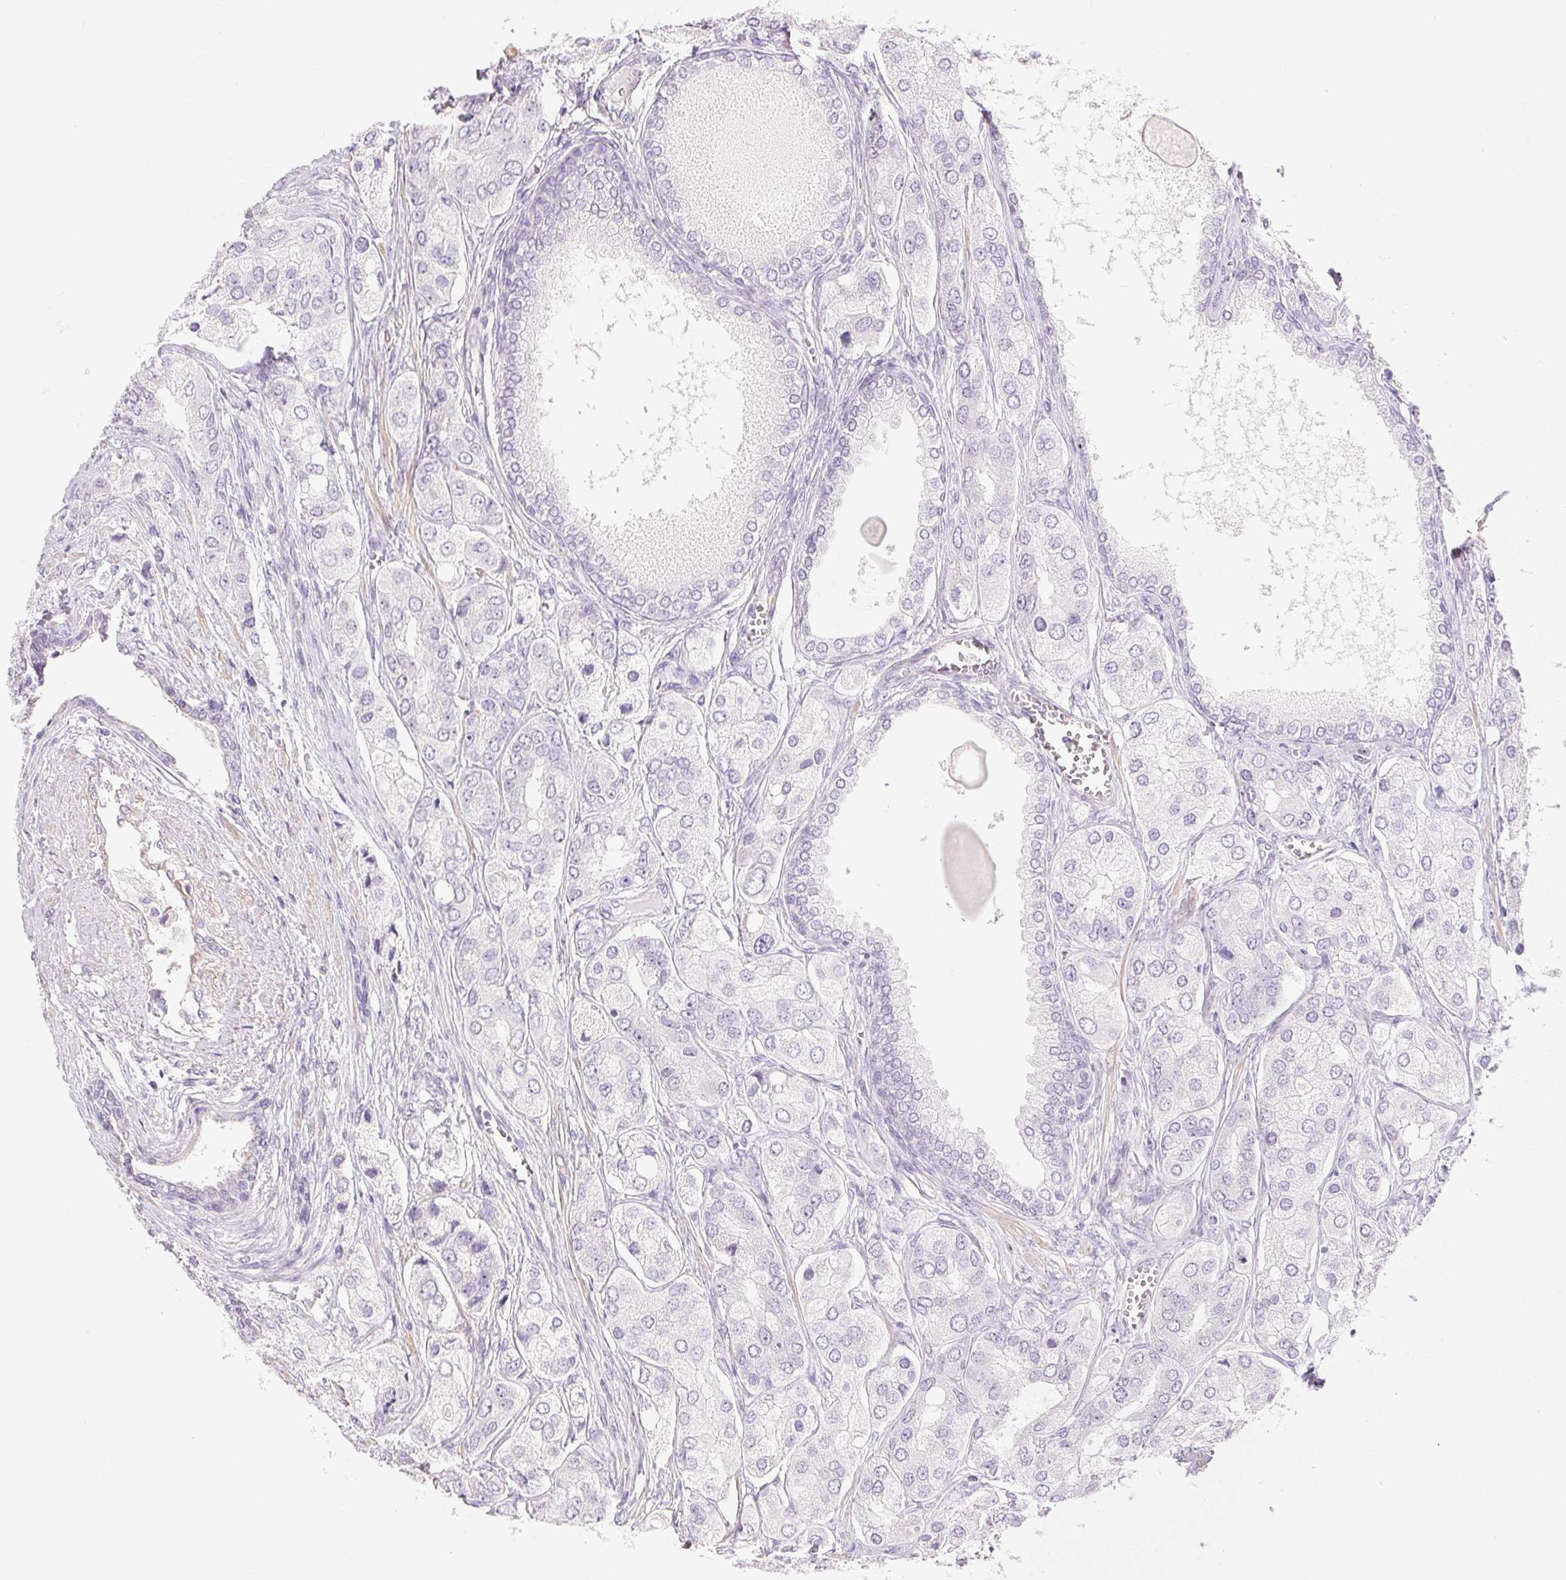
{"staining": {"intensity": "negative", "quantity": "none", "location": "none"}, "tissue": "prostate cancer", "cell_type": "Tumor cells", "image_type": "cancer", "snomed": [{"axis": "morphology", "description": "Adenocarcinoma, Low grade"}, {"axis": "topography", "description": "Prostate"}], "caption": "Micrograph shows no significant protein expression in tumor cells of prostate cancer (adenocarcinoma (low-grade)).", "gene": "KCNE2", "patient": {"sex": "male", "age": 69}}